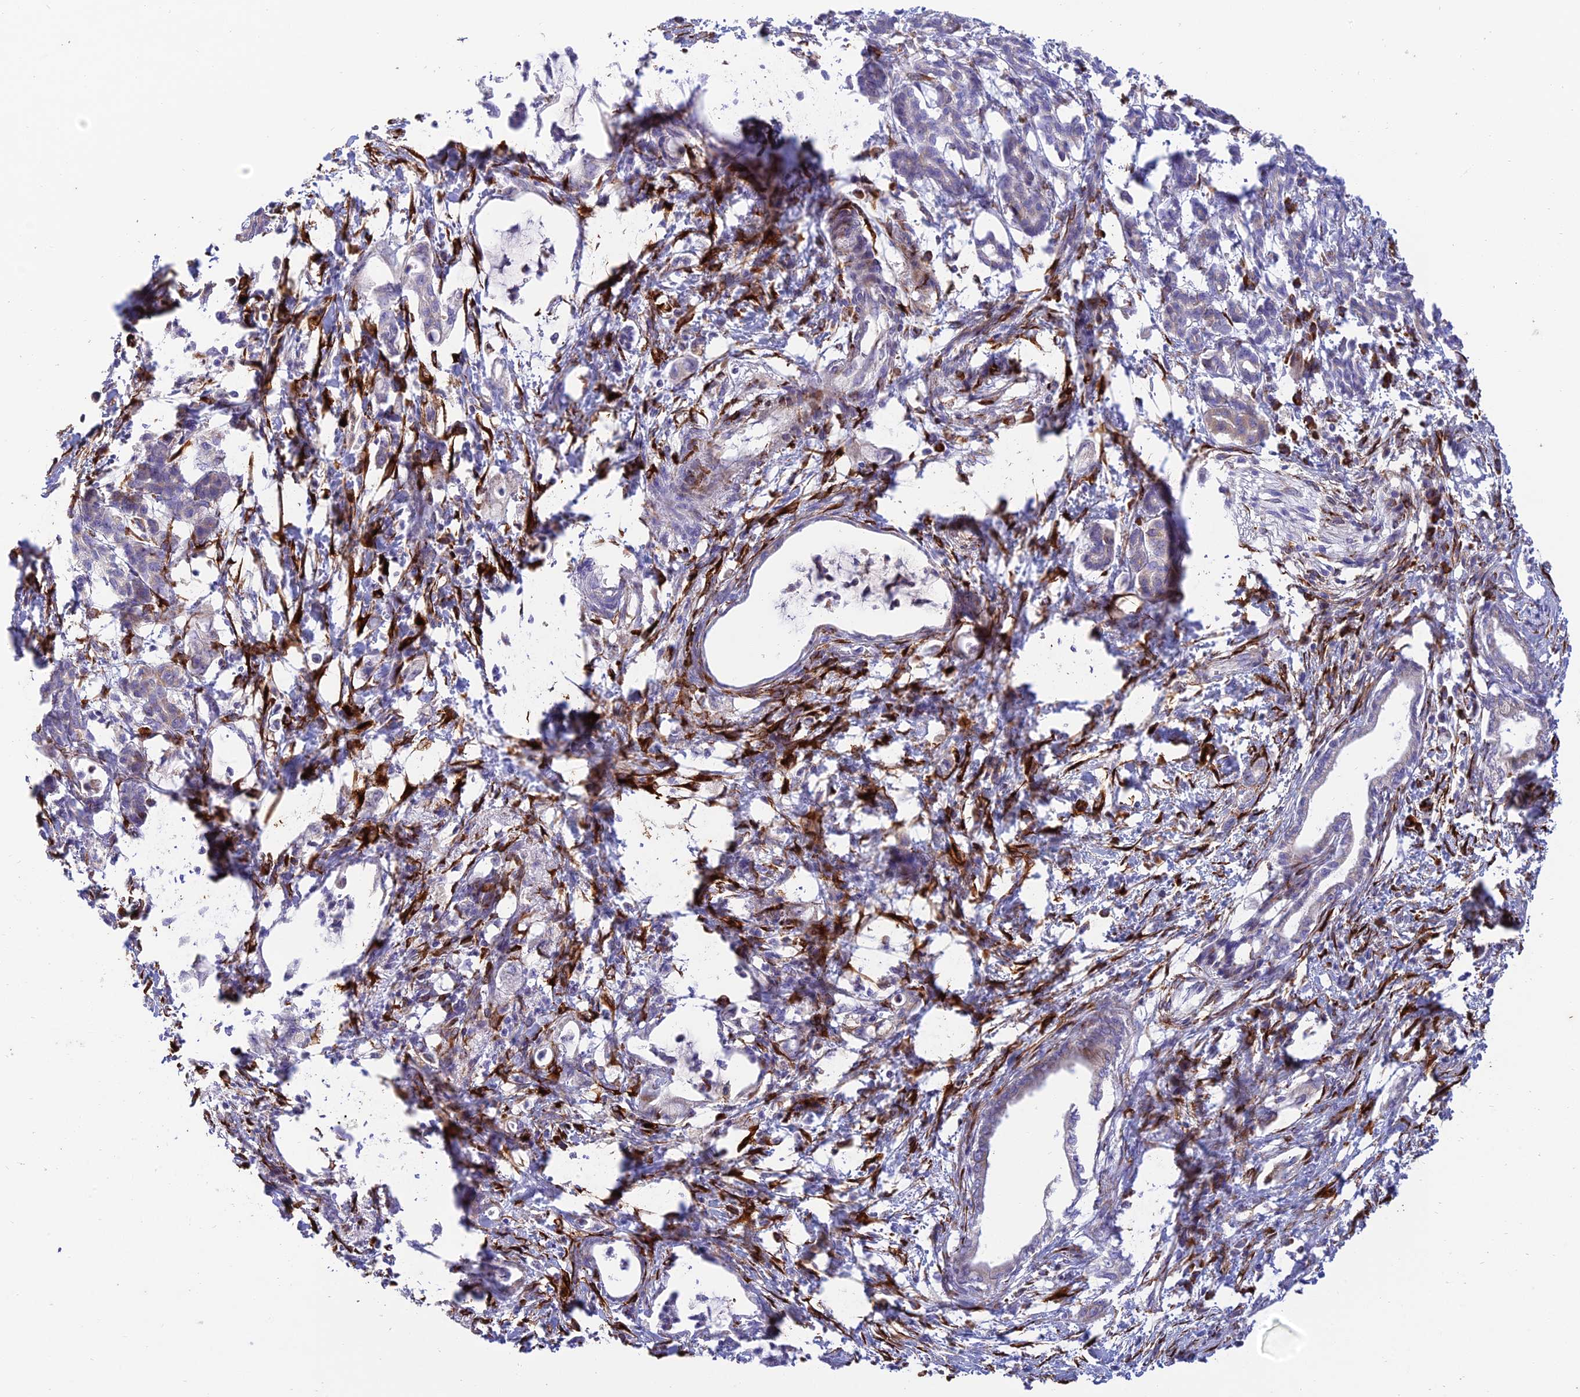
{"staining": {"intensity": "negative", "quantity": "none", "location": "none"}, "tissue": "pancreatic cancer", "cell_type": "Tumor cells", "image_type": "cancer", "snomed": [{"axis": "morphology", "description": "Adenocarcinoma, NOS"}, {"axis": "topography", "description": "Pancreas"}], "caption": "Tumor cells are negative for brown protein staining in pancreatic adenocarcinoma.", "gene": "RCN3", "patient": {"sex": "female", "age": 55}}